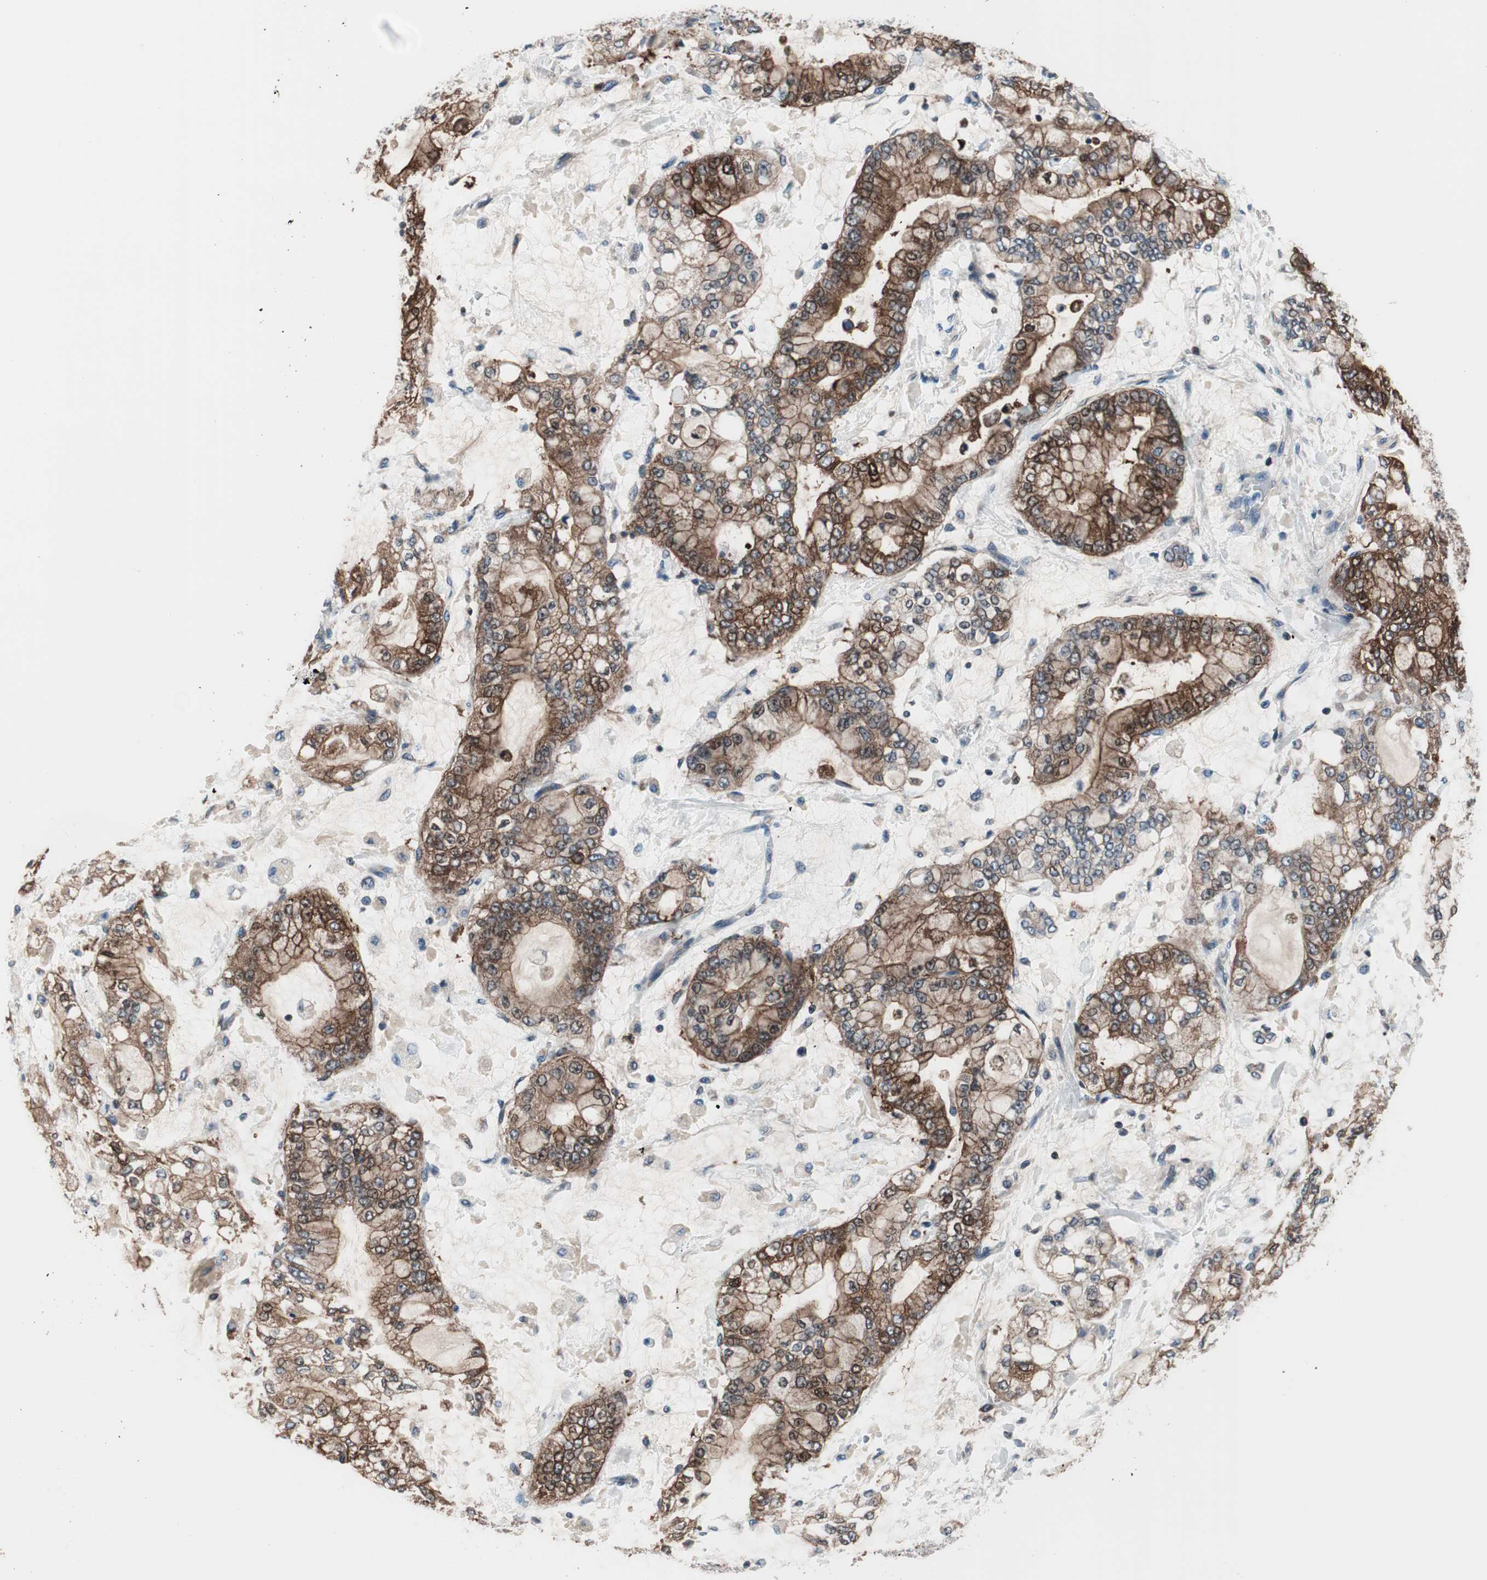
{"staining": {"intensity": "moderate", "quantity": "25%-75%", "location": "cytoplasmic/membranous"}, "tissue": "stomach cancer", "cell_type": "Tumor cells", "image_type": "cancer", "snomed": [{"axis": "morphology", "description": "Normal tissue, NOS"}, {"axis": "morphology", "description": "Adenocarcinoma, NOS"}, {"axis": "topography", "description": "Stomach, upper"}, {"axis": "topography", "description": "Stomach"}], "caption": "This is a histology image of IHC staining of stomach cancer, which shows moderate staining in the cytoplasmic/membranous of tumor cells.", "gene": "PRDX2", "patient": {"sex": "male", "age": 76}}